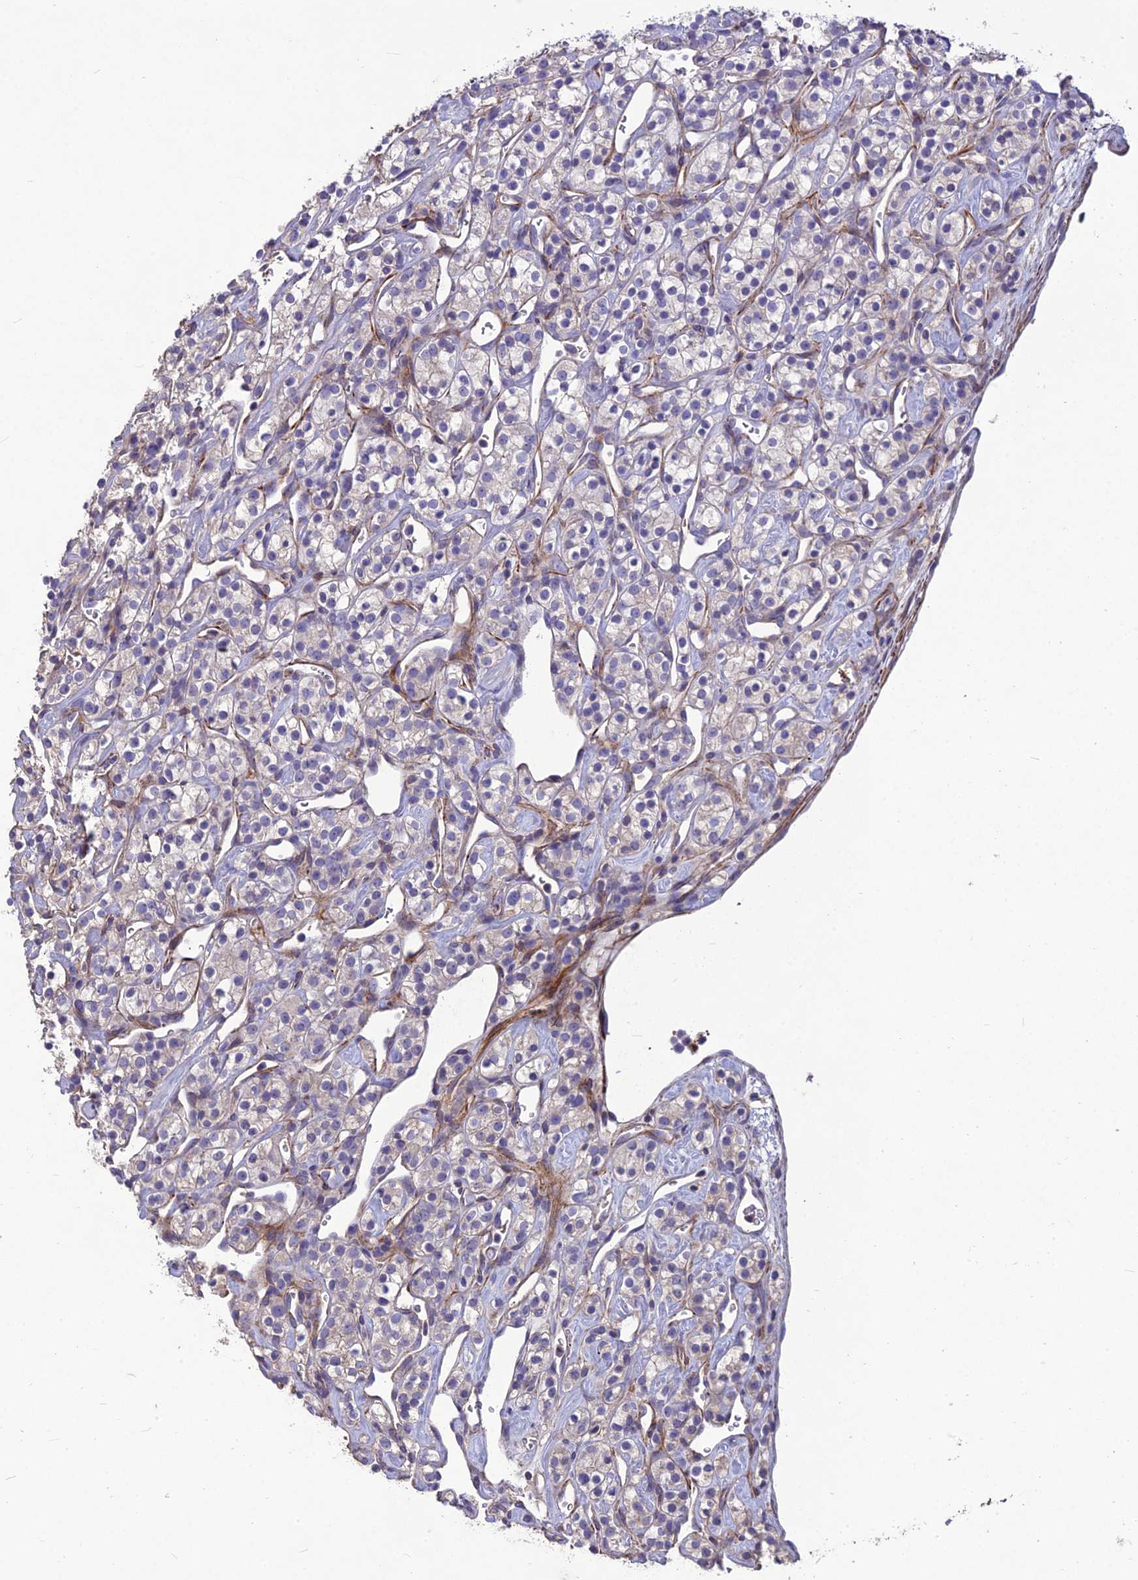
{"staining": {"intensity": "negative", "quantity": "none", "location": "none"}, "tissue": "renal cancer", "cell_type": "Tumor cells", "image_type": "cancer", "snomed": [{"axis": "morphology", "description": "Adenocarcinoma, NOS"}, {"axis": "topography", "description": "Kidney"}], "caption": "An immunohistochemistry (IHC) micrograph of renal cancer (adenocarcinoma) is shown. There is no staining in tumor cells of renal cancer (adenocarcinoma).", "gene": "CLUH", "patient": {"sex": "male", "age": 77}}